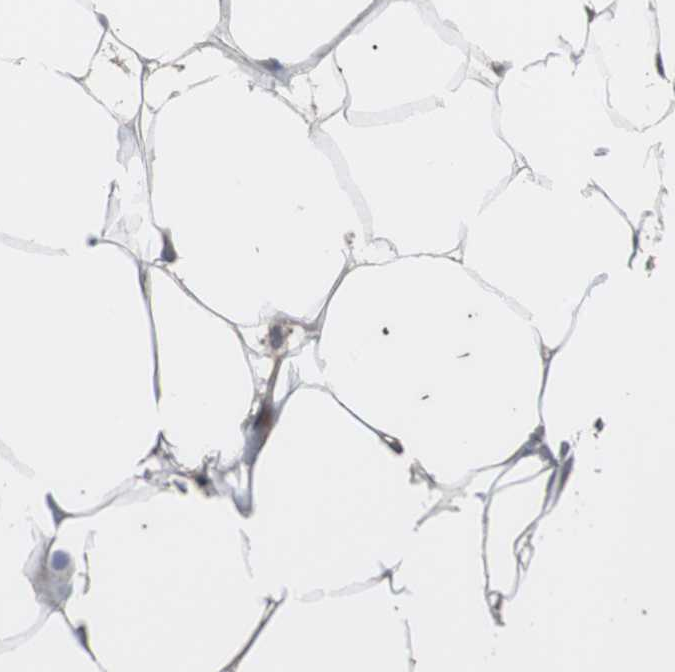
{"staining": {"intensity": "negative", "quantity": "none", "location": "none"}, "tissue": "adipose tissue", "cell_type": "Adipocytes", "image_type": "normal", "snomed": [{"axis": "morphology", "description": "Normal tissue, NOS"}, {"axis": "topography", "description": "Breast"}, {"axis": "topography", "description": "Adipose tissue"}], "caption": "An IHC image of benign adipose tissue is shown. There is no staining in adipocytes of adipose tissue. Brightfield microscopy of immunohistochemistry (IHC) stained with DAB (3,3'-diaminobenzidine) (brown) and hematoxylin (blue), captured at high magnification.", "gene": "CRADD", "patient": {"sex": "female", "age": 25}}